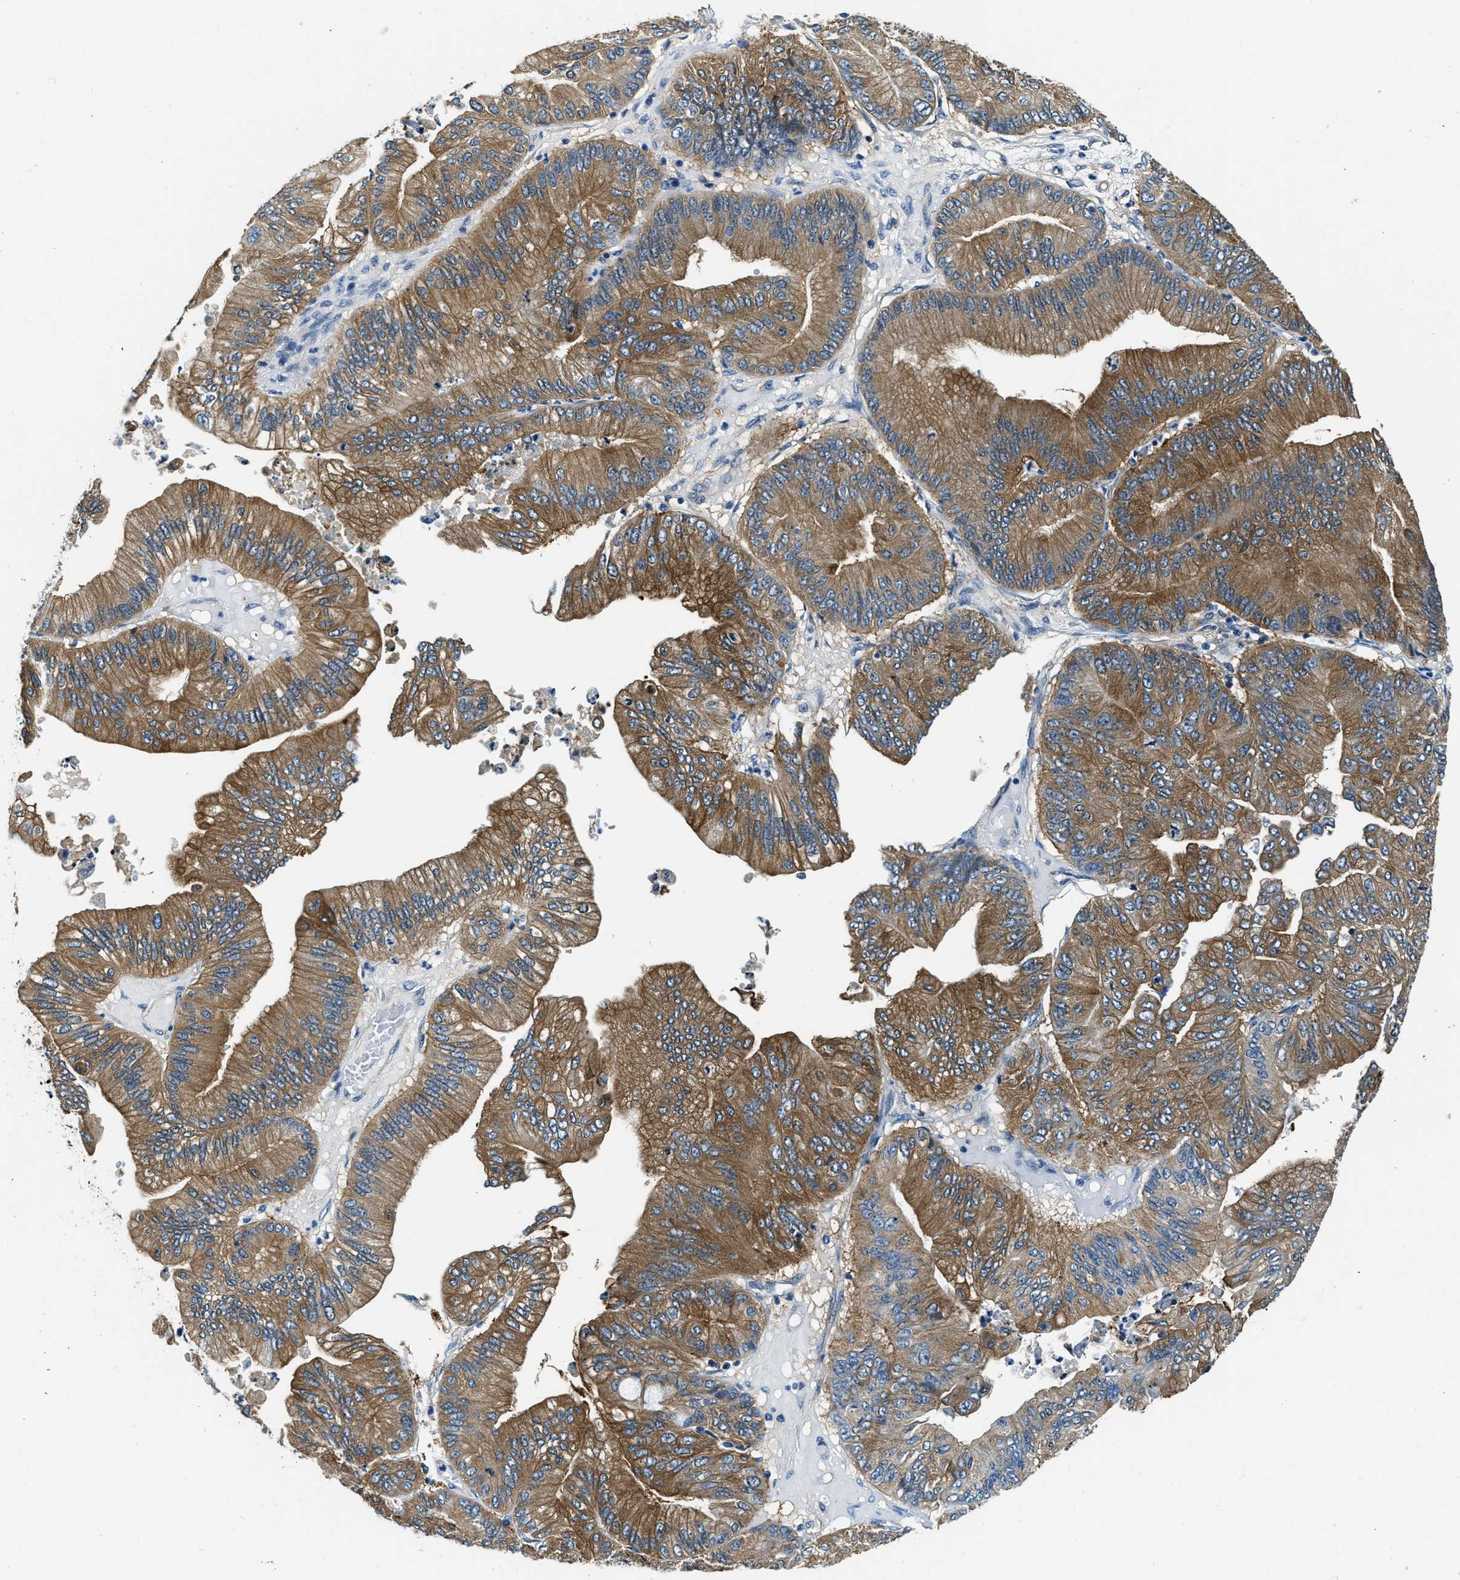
{"staining": {"intensity": "strong", "quantity": ">75%", "location": "cytoplasmic/membranous"}, "tissue": "ovarian cancer", "cell_type": "Tumor cells", "image_type": "cancer", "snomed": [{"axis": "morphology", "description": "Cystadenocarcinoma, mucinous, NOS"}, {"axis": "topography", "description": "Ovary"}], "caption": "Immunohistochemical staining of ovarian cancer exhibits high levels of strong cytoplasmic/membranous protein positivity in about >75% of tumor cells.", "gene": "TWF1", "patient": {"sex": "female", "age": 61}}